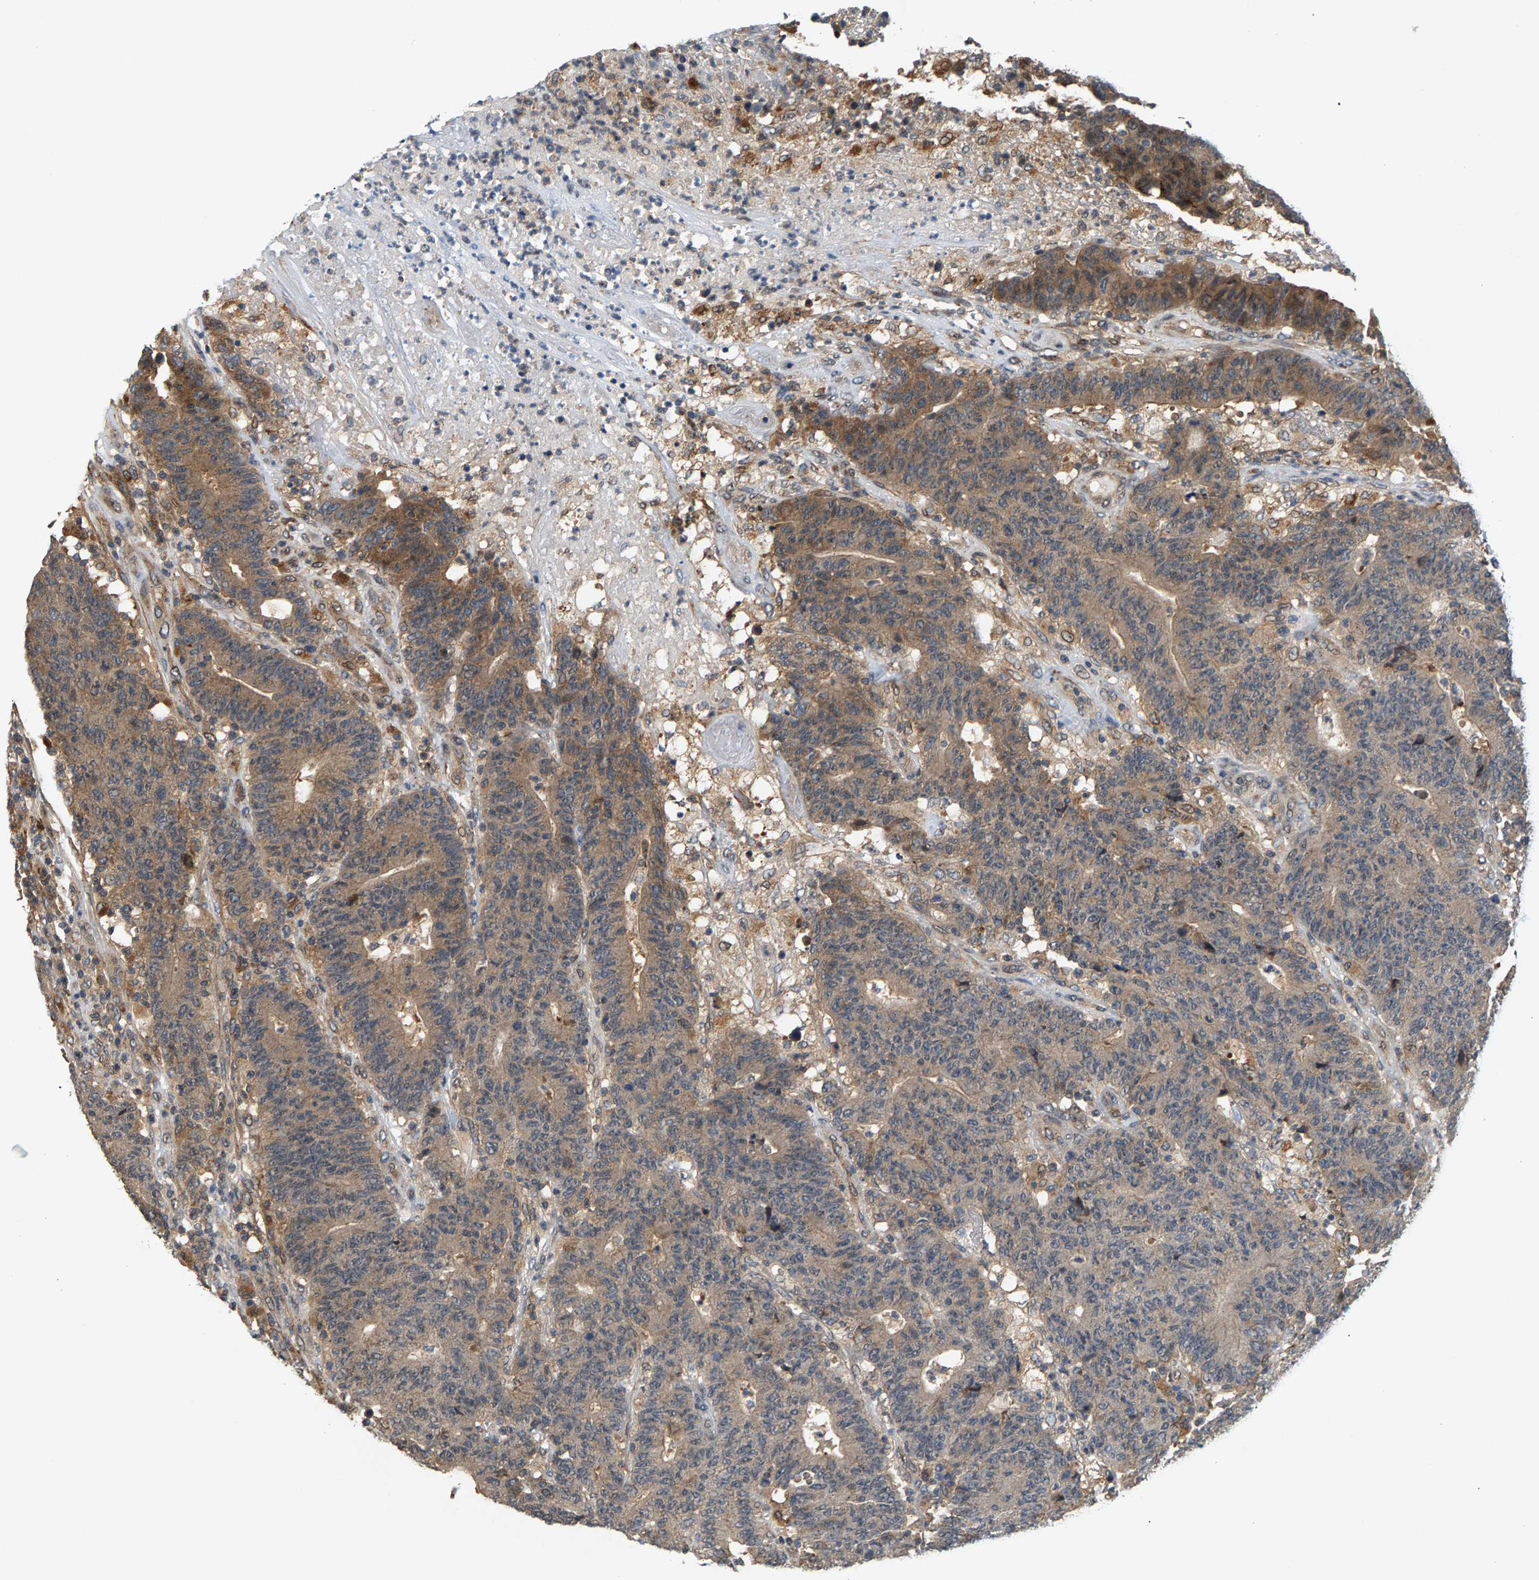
{"staining": {"intensity": "moderate", "quantity": "25%-75%", "location": "cytoplasmic/membranous"}, "tissue": "colorectal cancer", "cell_type": "Tumor cells", "image_type": "cancer", "snomed": [{"axis": "morphology", "description": "Normal tissue, NOS"}, {"axis": "morphology", "description": "Adenocarcinoma, NOS"}, {"axis": "topography", "description": "Colon"}], "caption": "This is a photomicrograph of immunohistochemistry staining of colorectal cancer (adenocarcinoma), which shows moderate positivity in the cytoplasmic/membranous of tumor cells.", "gene": "MAP2K5", "patient": {"sex": "female", "age": 75}}